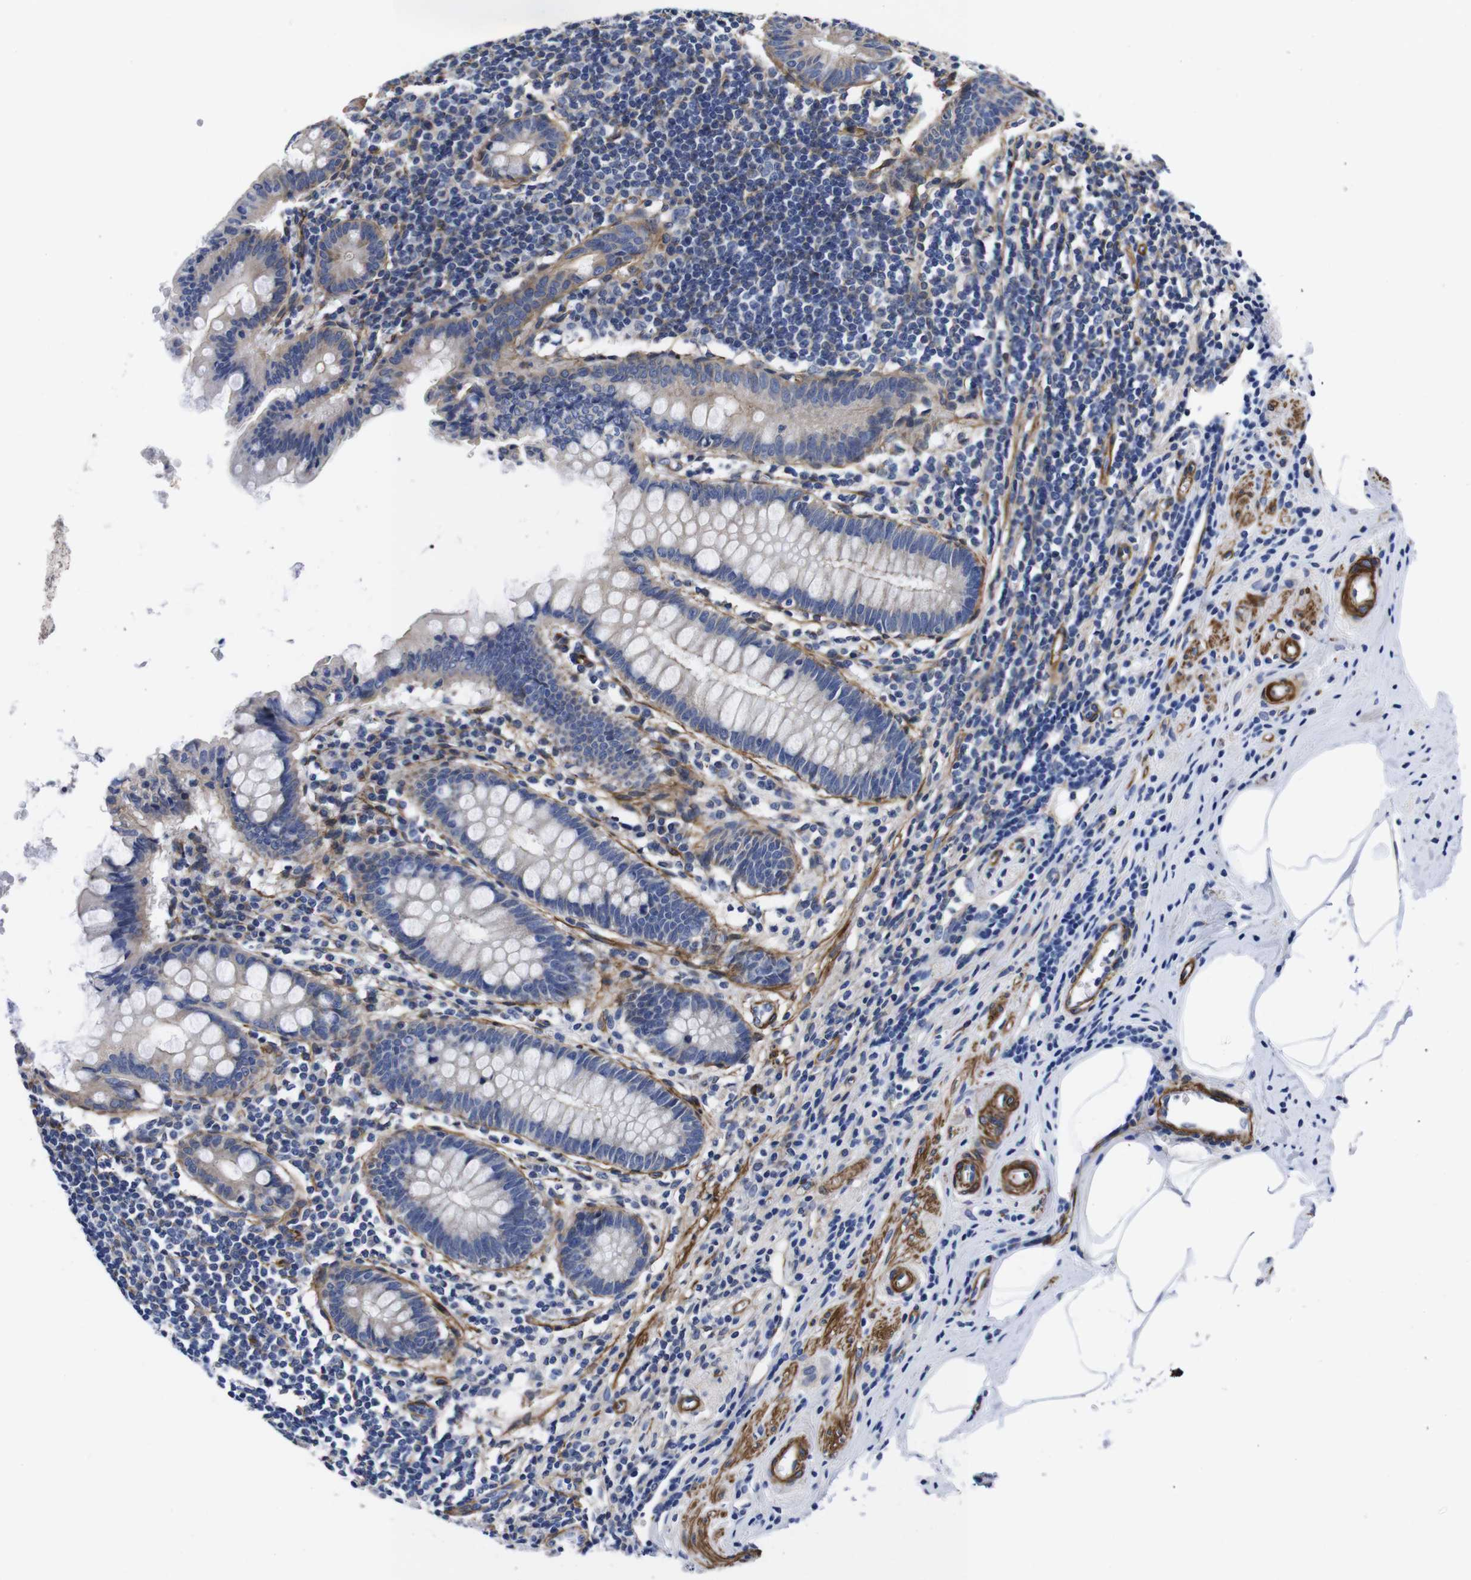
{"staining": {"intensity": "weak", "quantity": "25%-75%", "location": "cytoplasmic/membranous"}, "tissue": "appendix", "cell_type": "Glandular cells", "image_type": "normal", "snomed": [{"axis": "morphology", "description": "Normal tissue, NOS"}, {"axis": "topography", "description": "Appendix"}], "caption": "Appendix stained with DAB IHC reveals low levels of weak cytoplasmic/membranous positivity in about 25%-75% of glandular cells.", "gene": "WNT10A", "patient": {"sex": "female", "age": 50}}